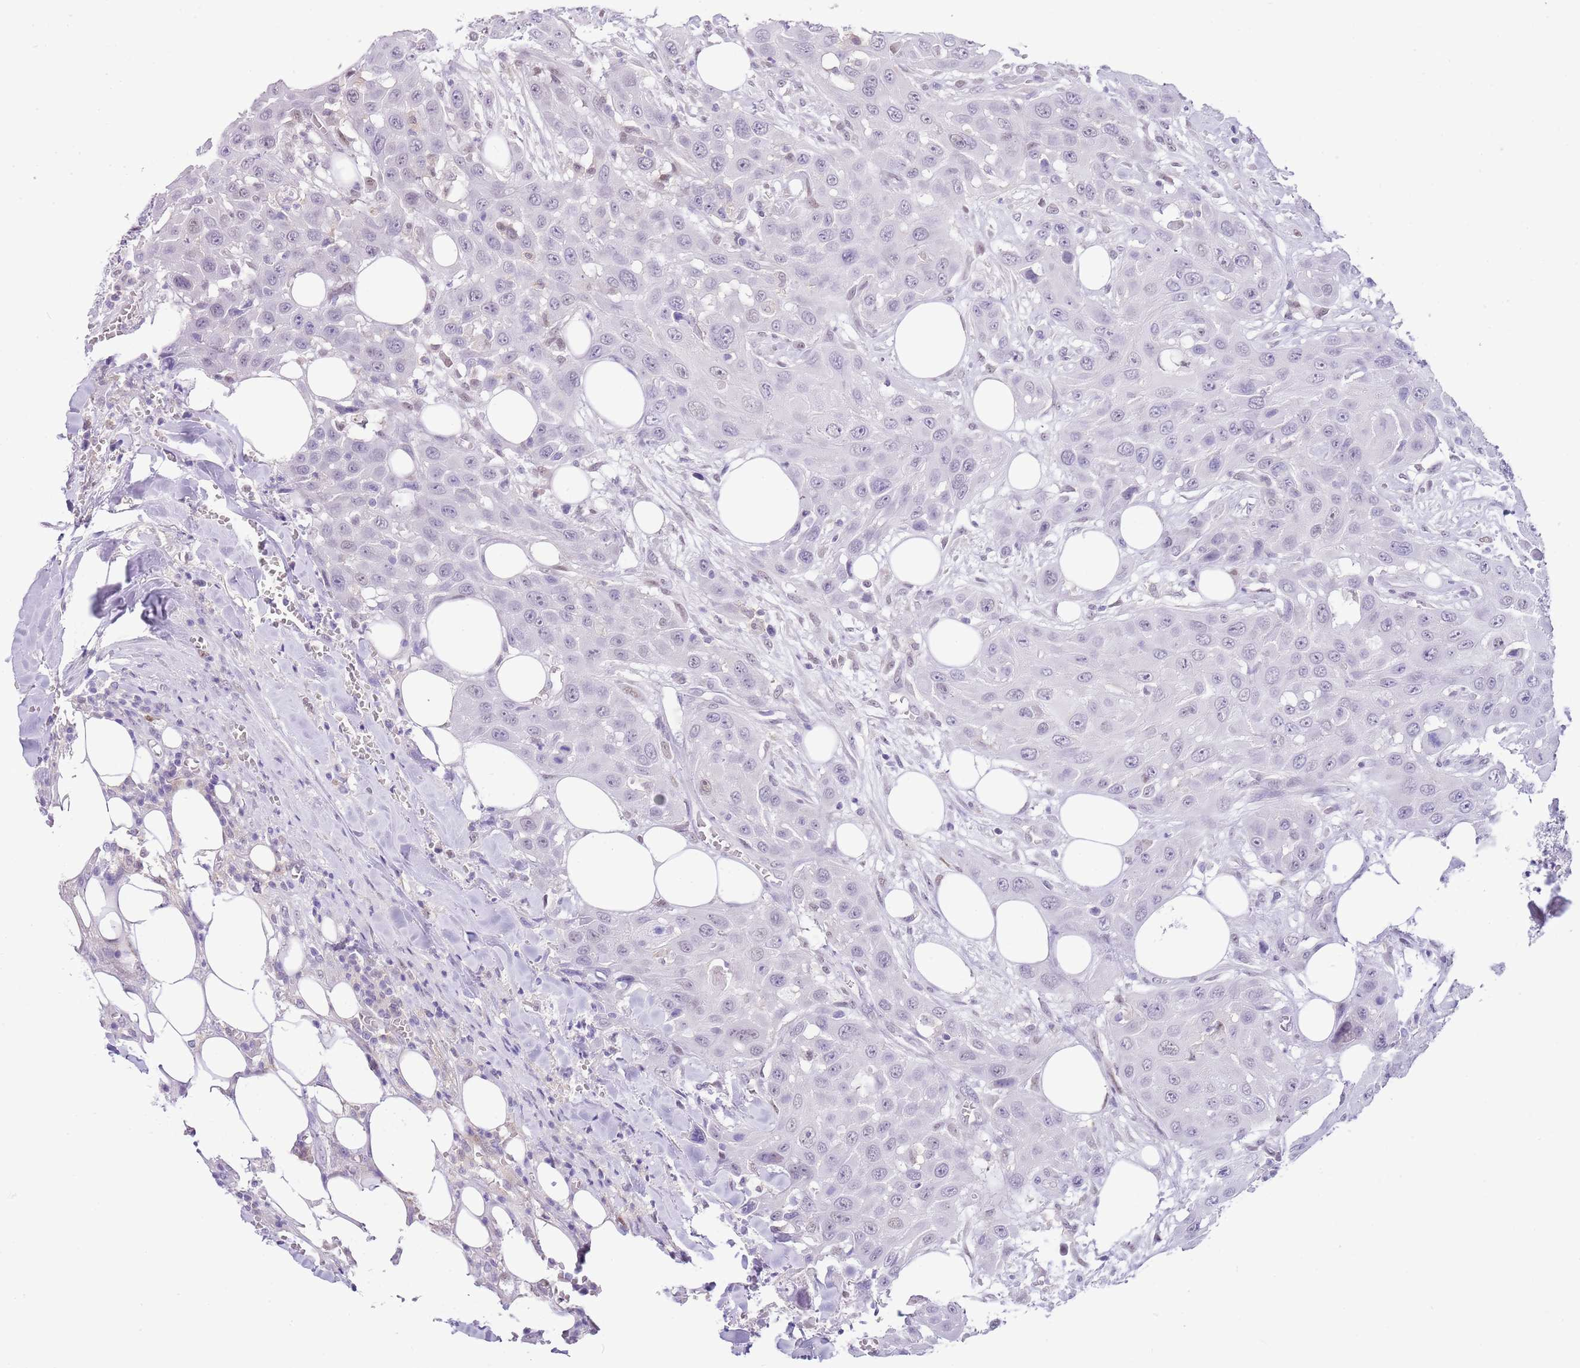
{"staining": {"intensity": "negative", "quantity": "none", "location": "none"}, "tissue": "head and neck cancer", "cell_type": "Tumor cells", "image_type": "cancer", "snomed": [{"axis": "morphology", "description": "Squamous cell carcinoma, NOS"}, {"axis": "topography", "description": "Head-Neck"}], "caption": "A photomicrograph of squamous cell carcinoma (head and neck) stained for a protein shows no brown staining in tumor cells.", "gene": "PPP1R17", "patient": {"sex": "male", "age": 81}}